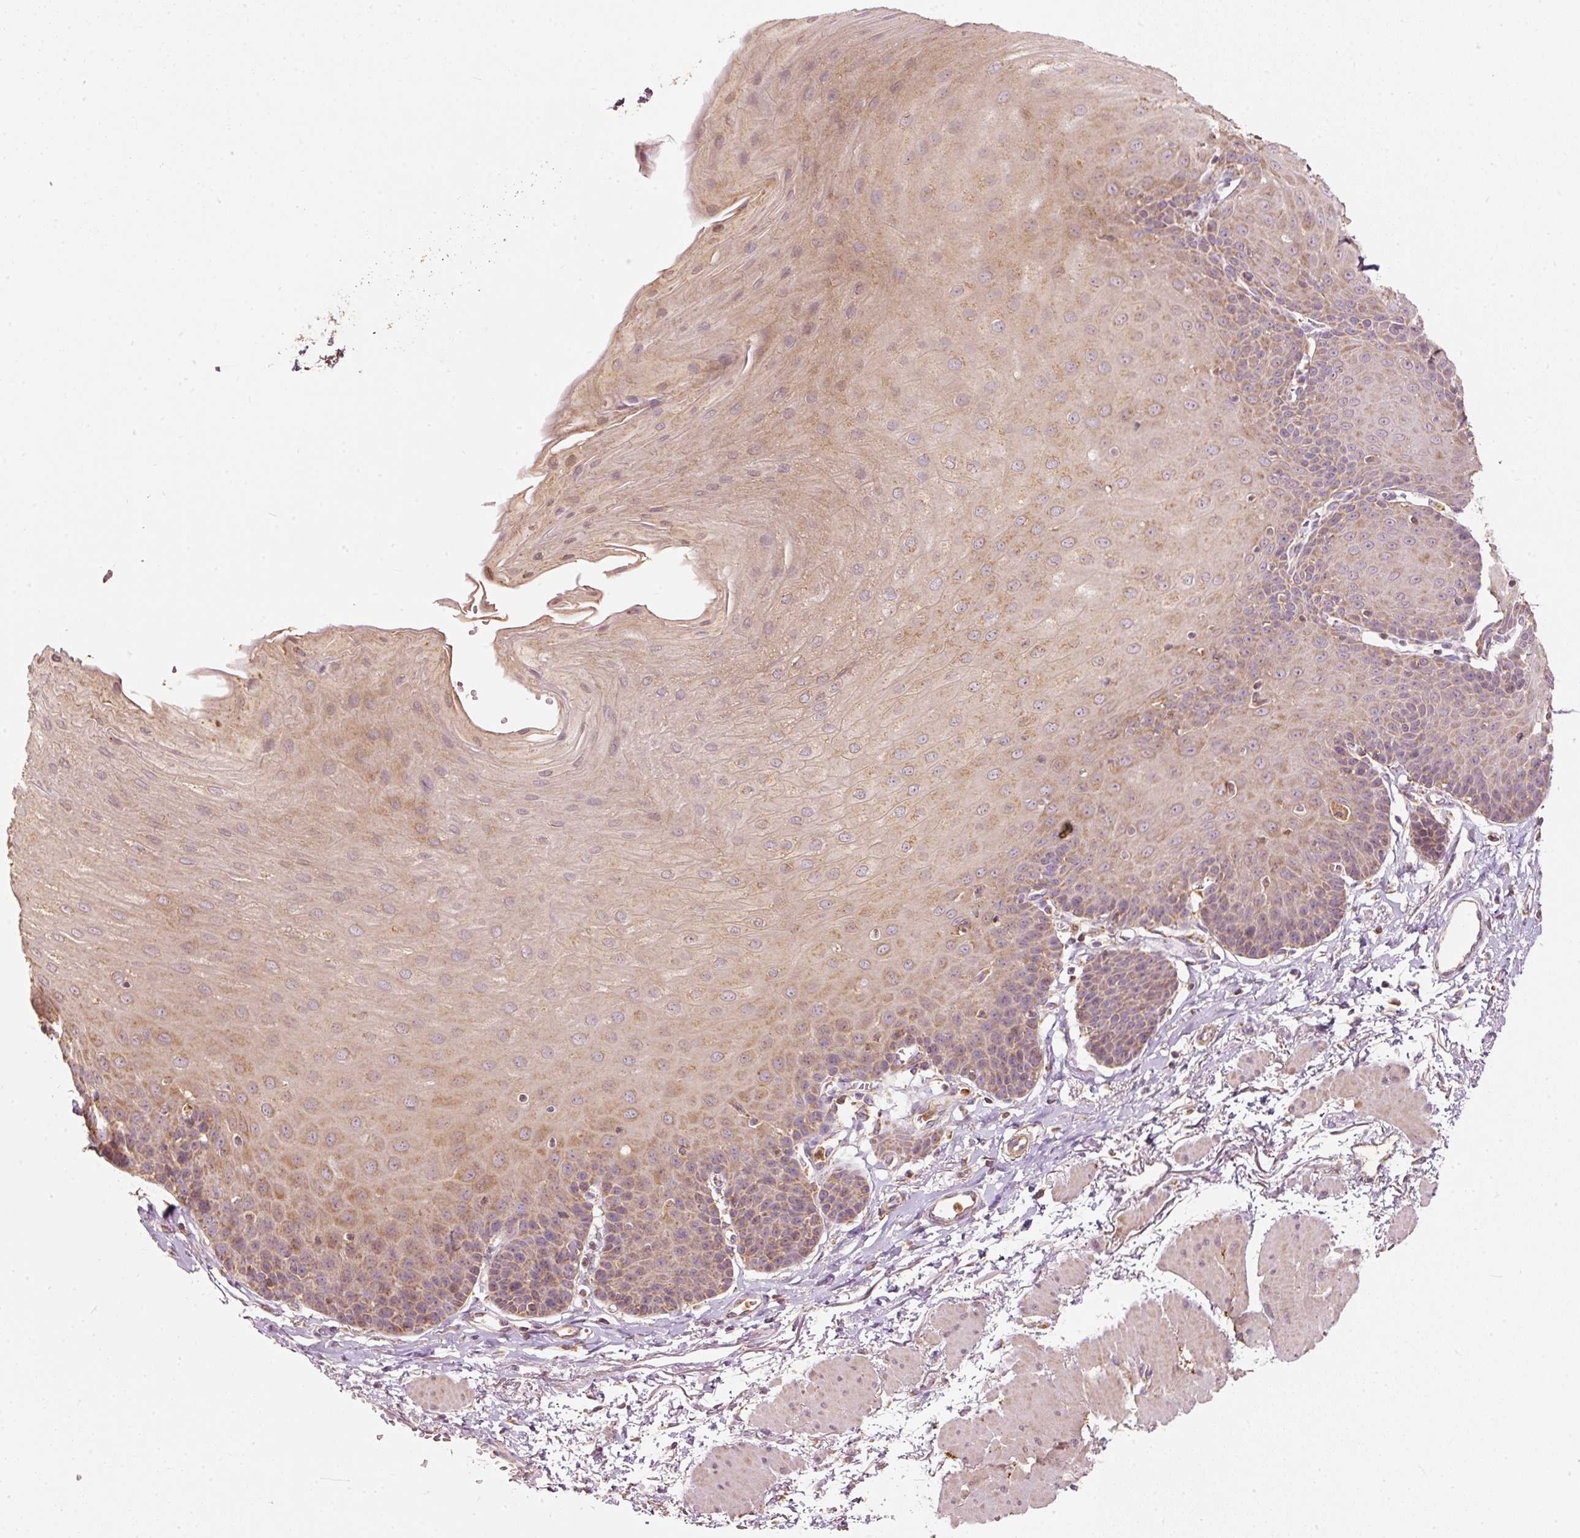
{"staining": {"intensity": "moderate", "quantity": ">75%", "location": "cytoplasmic/membranous"}, "tissue": "esophagus", "cell_type": "Squamous epithelial cells", "image_type": "normal", "snomed": [{"axis": "morphology", "description": "Normal tissue, NOS"}, {"axis": "topography", "description": "Esophagus"}], "caption": "A photomicrograph showing moderate cytoplasmic/membranous staining in approximately >75% of squamous epithelial cells in unremarkable esophagus, as visualized by brown immunohistochemical staining.", "gene": "PSENEN", "patient": {"sex": "female", "age": 81}}